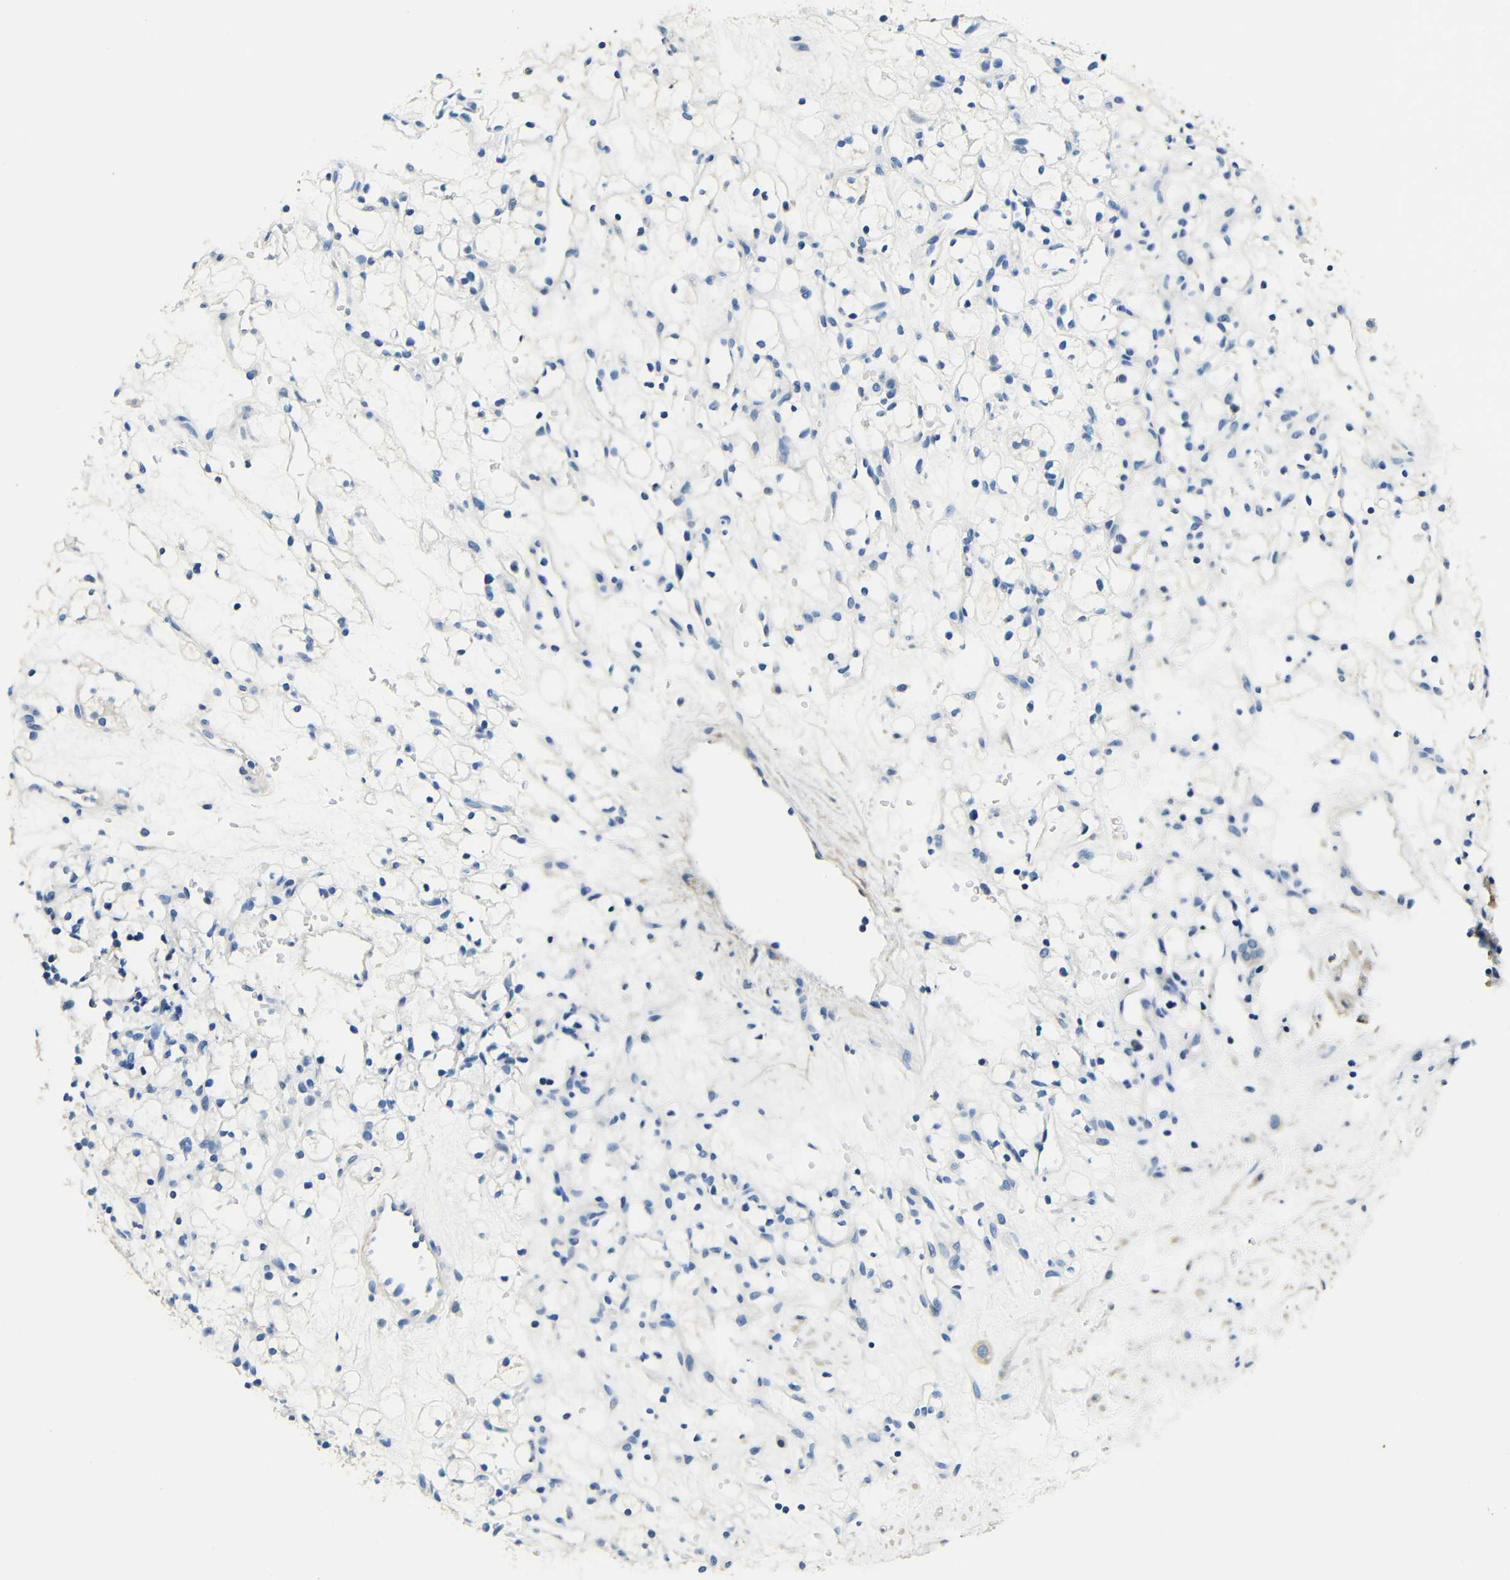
{"staining": {"intensity": "negative", "quantity": "none", "location": "none"}, "tissue": "renal cancer", "cell_type": "Tumor cells", "image_type": "cancer", "snomed": [{"axis": "morphology", "description": "Adenocarcinoma, NOS"}, {"axis": "topography", "description": "Kidney"}], "caption": "DAB (3,3'-diaminobenzidine) immunohistochemical staining of human adenocarcinoma (renal) shows no significant positivity in tumor cells.", "gene": "FMO5", "patient": {"sex": "female", "age": 60}}